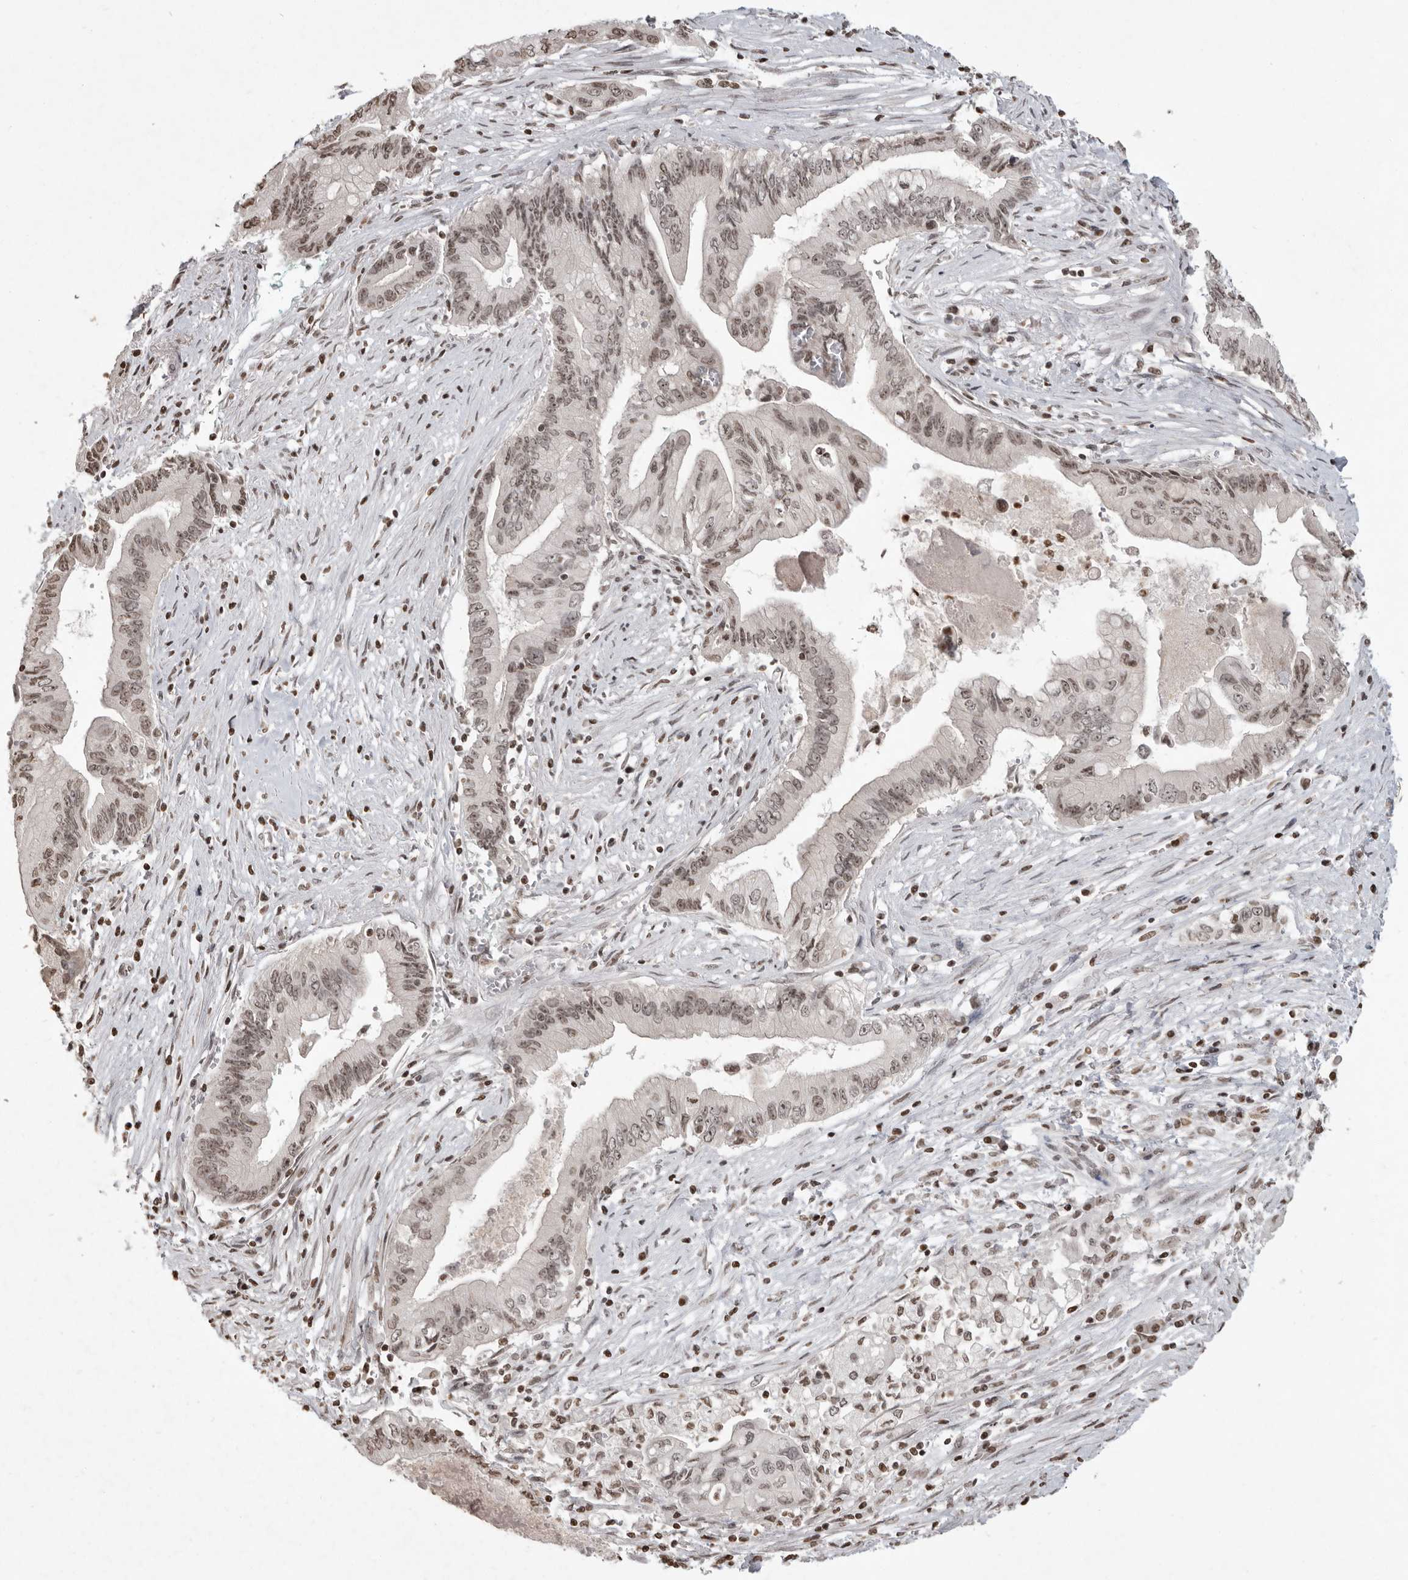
{"staining": {"intensity": "weak", "quantity": ">75%", "location": "nuclear"}, "tissue": "pancreatic cancer", "cell_type": "Tumor cells", "image_type": "cancer", "snomed": [{"axis": "morphology", "description": "Adenocarcinoma, NOS"}, {"axis": "topography", "description": "Pancreas"}], "caption": "Protein expression analysis of human pancreatic adenocarcinoma reveals weak nuclear staining in about >75% of tumor cells.", "gene": "WDR45", "patient": {"sex": "male", "age": 78}}